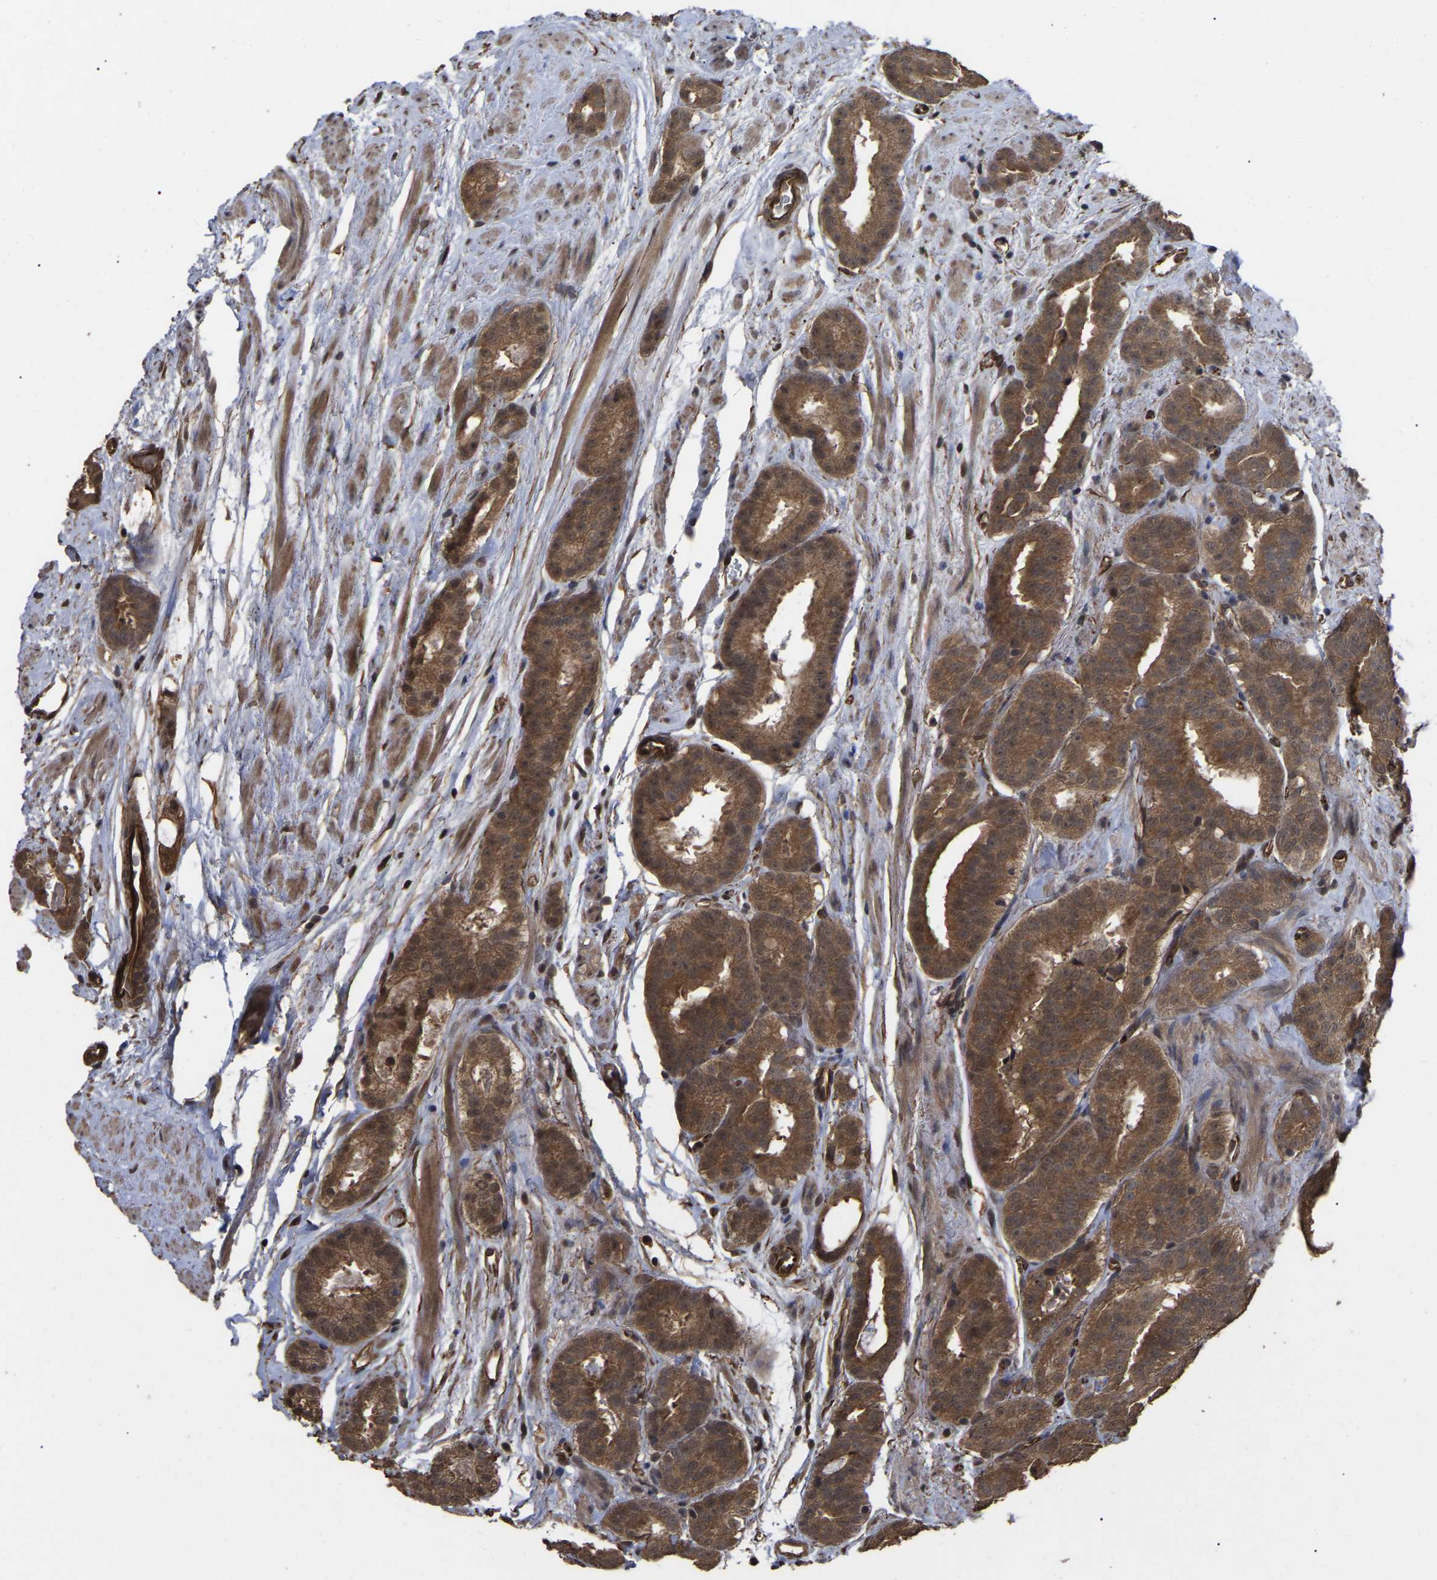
{"staining": {"intensity": "moderate", "quantity": ">75%", "location": "cytoplasmic/membranous"}, "tissue": "prostate cancer", "cell_type": "Tumor cells", "image_type": "cancer", "snomed": [{"axis": "morphology", "description": "Adenocarcinoma, Low grade"}, {"axis": "topography", "description": "Prostate"}], "caption": "Immunohistochemical staining of human adenocarcinoma (low-grade) (prostate) displays moderate cytoplasmic/membranous protein expression in about >75% of tumor cells. (DAB = brown stain, brightfield microscopy at high magnification).", "gene": "FAM161B", "patient": {"sex": "male", "age": 69}}